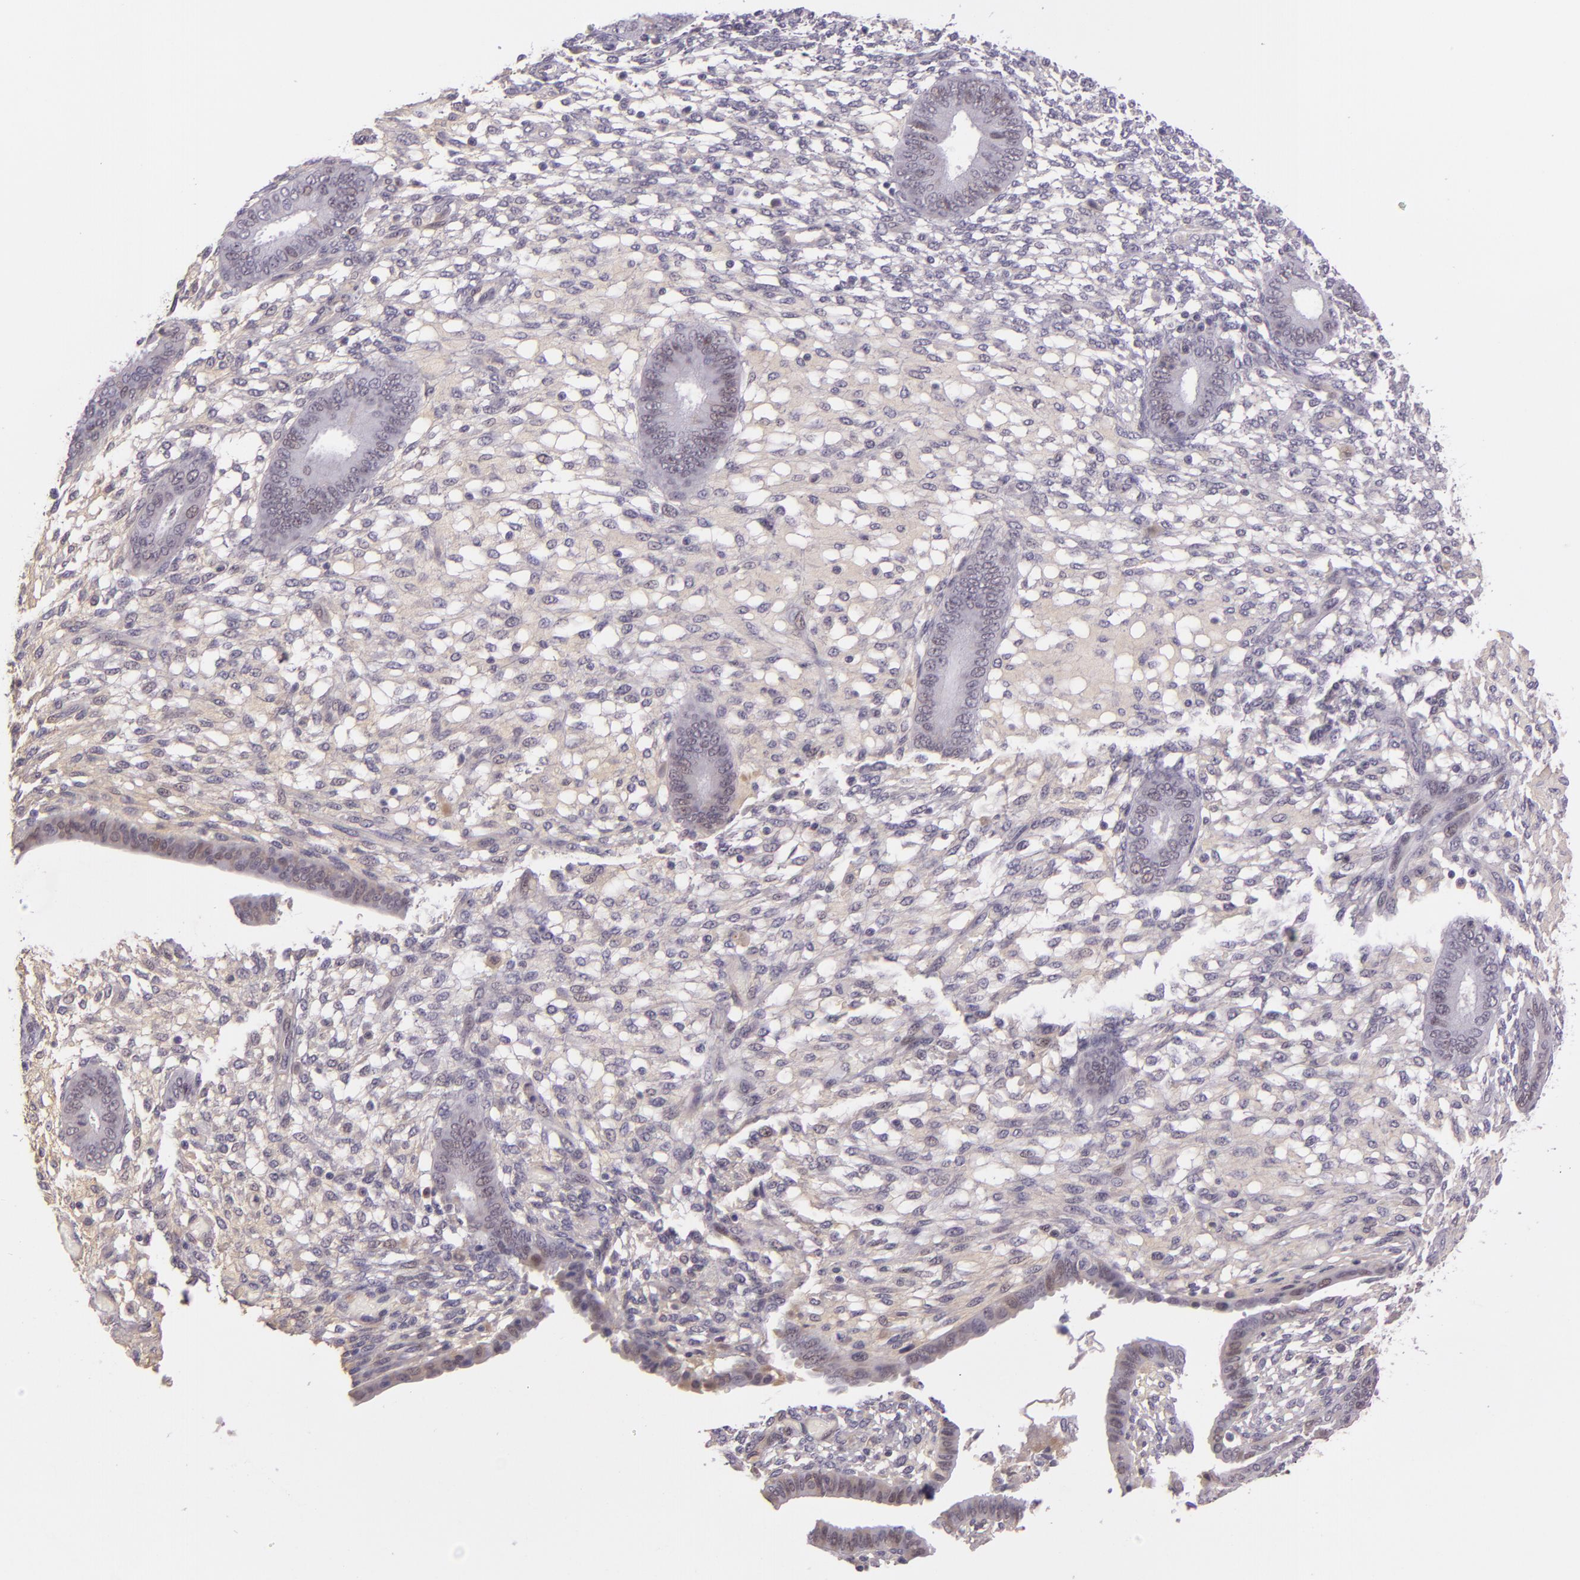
{"staining": {"intensity": "negative", "quantity": "none", "location": "none"}, "tissue": "endometrium", "cell_type": "Cells in endometrial stroma", "image_type": "normal", "snomed": [{"axis": "morphology", "description": "Normal tissue, NOS"}, {"axis": "topography", "description": "Endometrium"}], "caption": "Immunohistochemistry histopathology image of normal endometrium stained for a protein (brown), which reveals no staining in cells in endometrial stroma. Brightfield microscopy of IHC stained with DAB (brown) and hematoxylin (blue), captured at high magnification.", "gene": "CHEK2", "patient": {"sex": "female", "age": 42}}